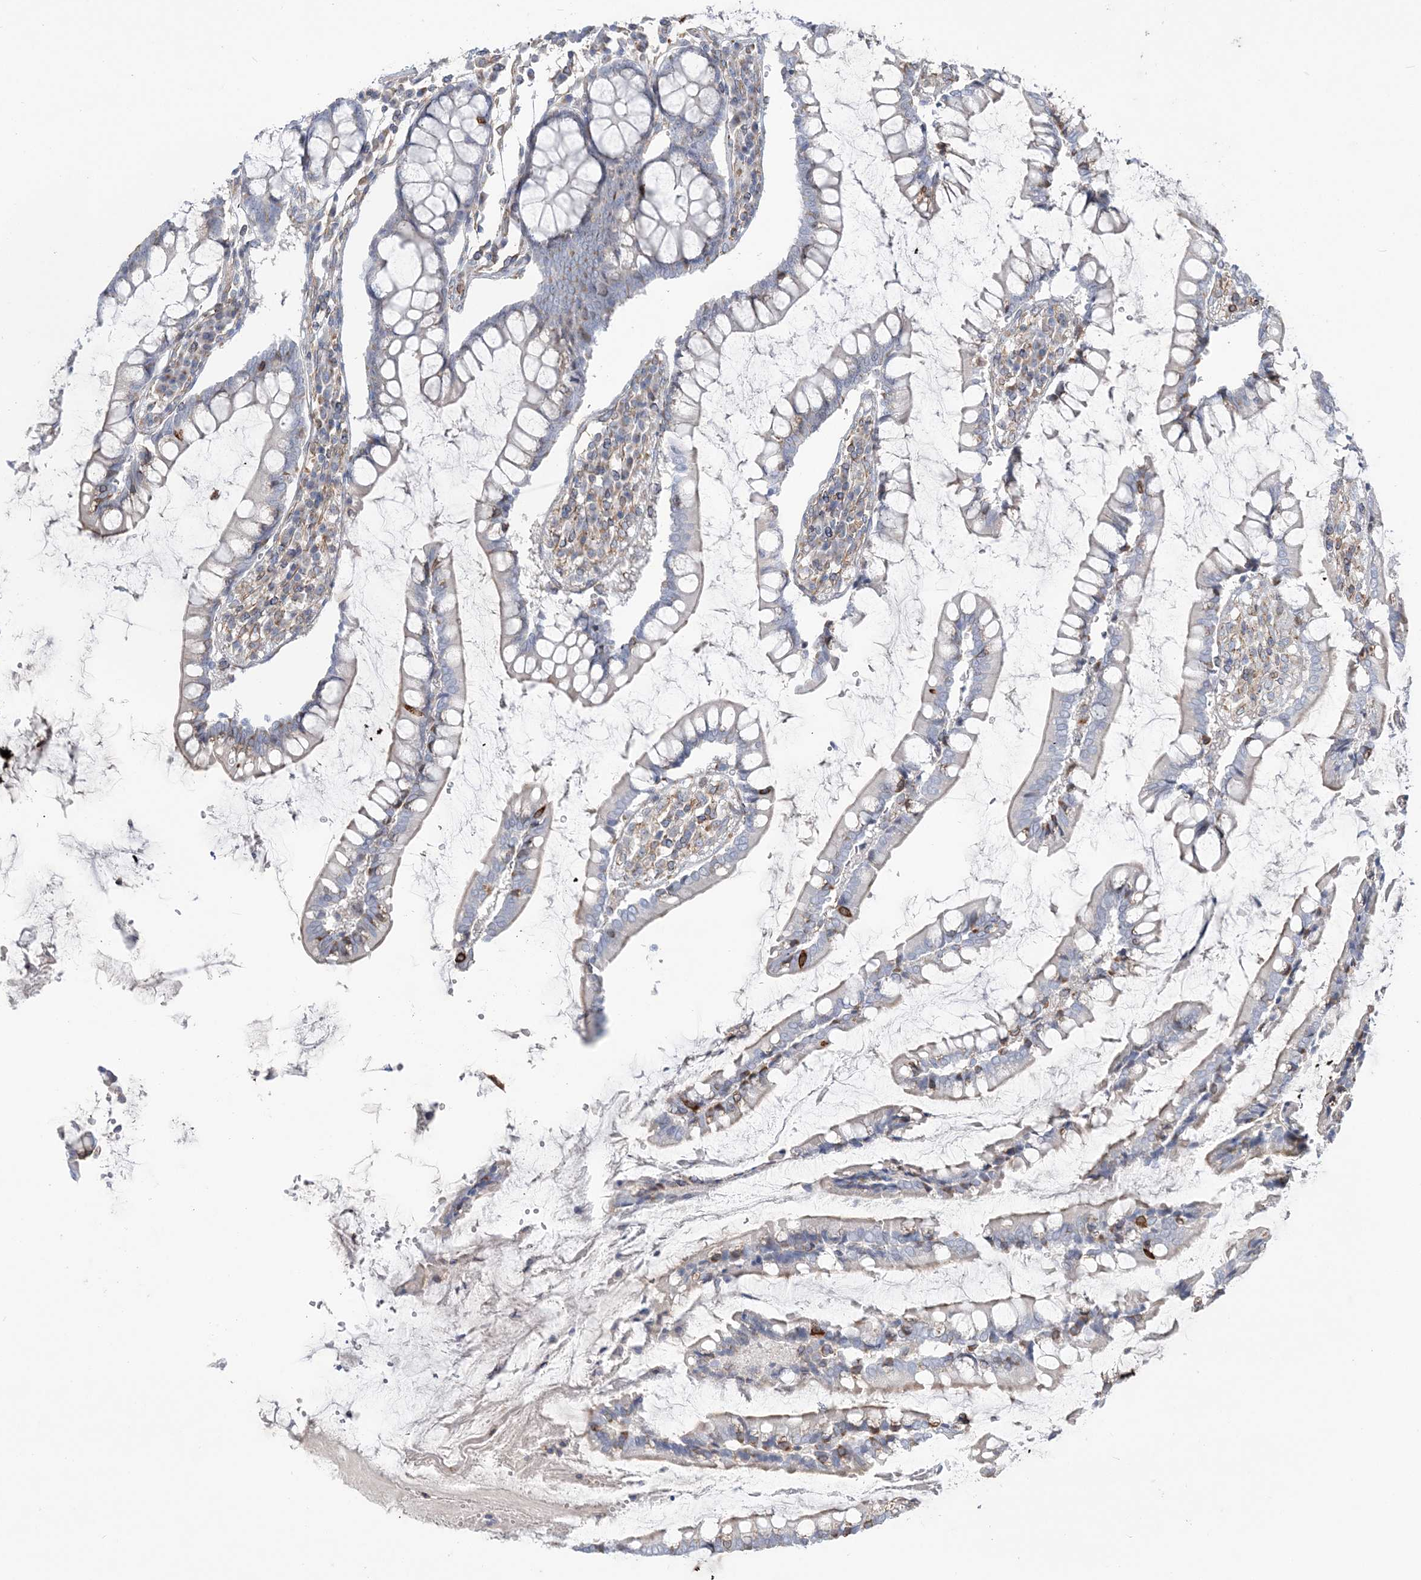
{"staining": {"intensity": "weak", "quantity": "25%-75%", "location": "cytoplasmic/membranous"}, "tissue": "colon", "cell_type": "Endothelial cells", "image_type": "normal", "snomed": [{"axis": "morphology", "description": "Normal tissue, NOS"}, {"axis": "topography", "description": "Colon"}], "caption": "Protein expression analysis of normal human colon reveals weak cytoplasmic/membranous staining in approximately 25%-75% of endothelial cells. The protein is stained brown, and the nuclei are stained in blue (DAB IHC with brightfield microscopy, high magnification).", "gene": "ZNF821", "patient": {"sex": "female", "age": 79}}